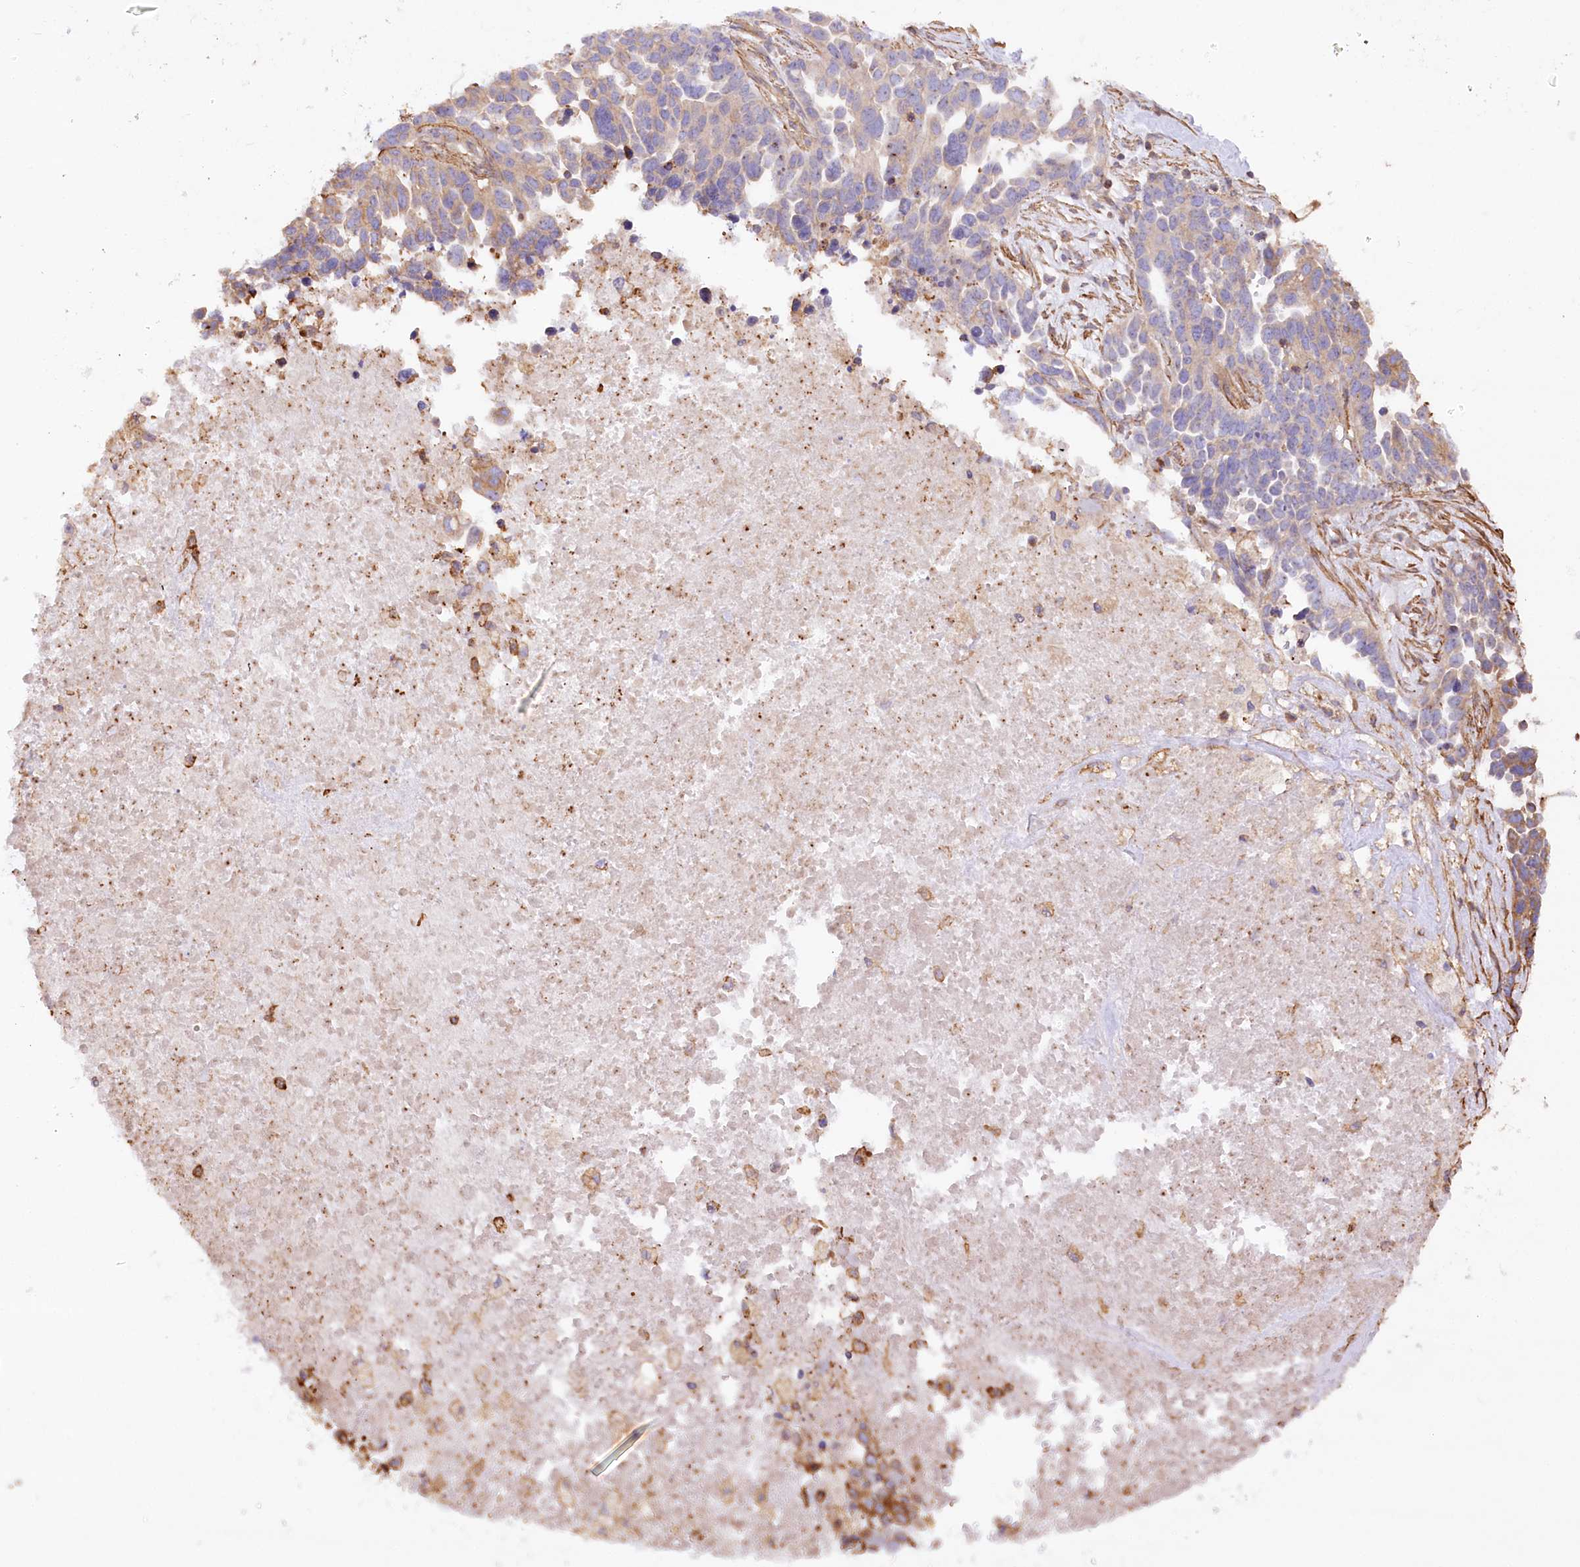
{"staining": {"intensity": "weak", "quantity": "<25%", "location": "cytoplasmic/membranous"}, "tissue": "ovarian cancer", "cell_type": "Tumor cells", "image_type": "cancer", "snomed": [{"axis": "morphology", "description": "Cystadenocarcinoma, serous, NOS"}, {"axis": "topography", "description": "Ovary"}], "caption": "This is a photomicrograph of immunohistochemistry (IHC) staining of serous cystadenocarcinoma (ovarian), which shows no expression in tumor cells. Brightfield microscopy of immunohistochemistry (IHC) stained with DAB (3,3'-diaminobenzidine) (brown) and hematoxylin (blue), captured at high magnification.", "gene": "WDR36", "patient": {"sex": "female", "age": 54}}